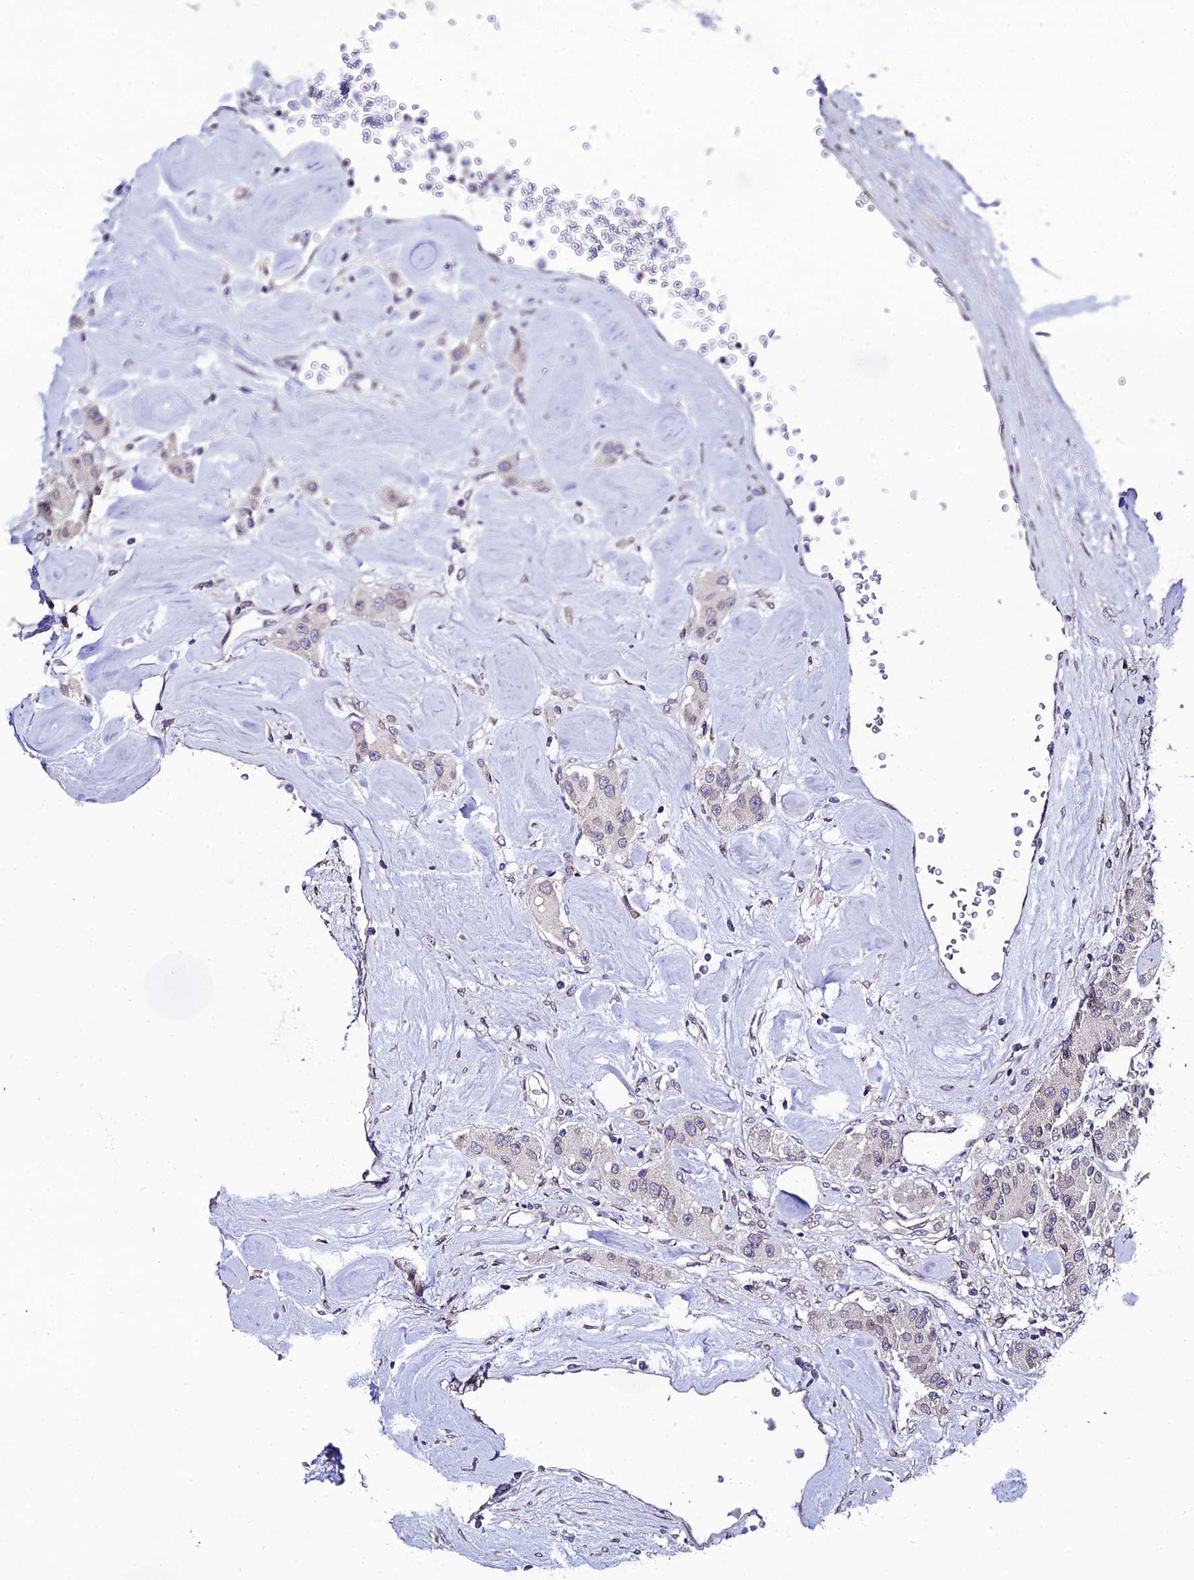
{"staining": {"intensity": "negative", "quantity": "none", "location": "none"}, "tissue": "carcinoid", "cell_type": "Tumor cells", "image_type": "cancer", "snomed": [{"axis": "morphology", "description": "Carcinoid, malignant, NOS"}, {"axis": "topography", "description": "Pancreas"}], "caption": "Tumor cells are negative for brown protein staining in malignant carcinoid.", "gene": "DDX19A", "patient": {"sex": "male", "age": 41}}